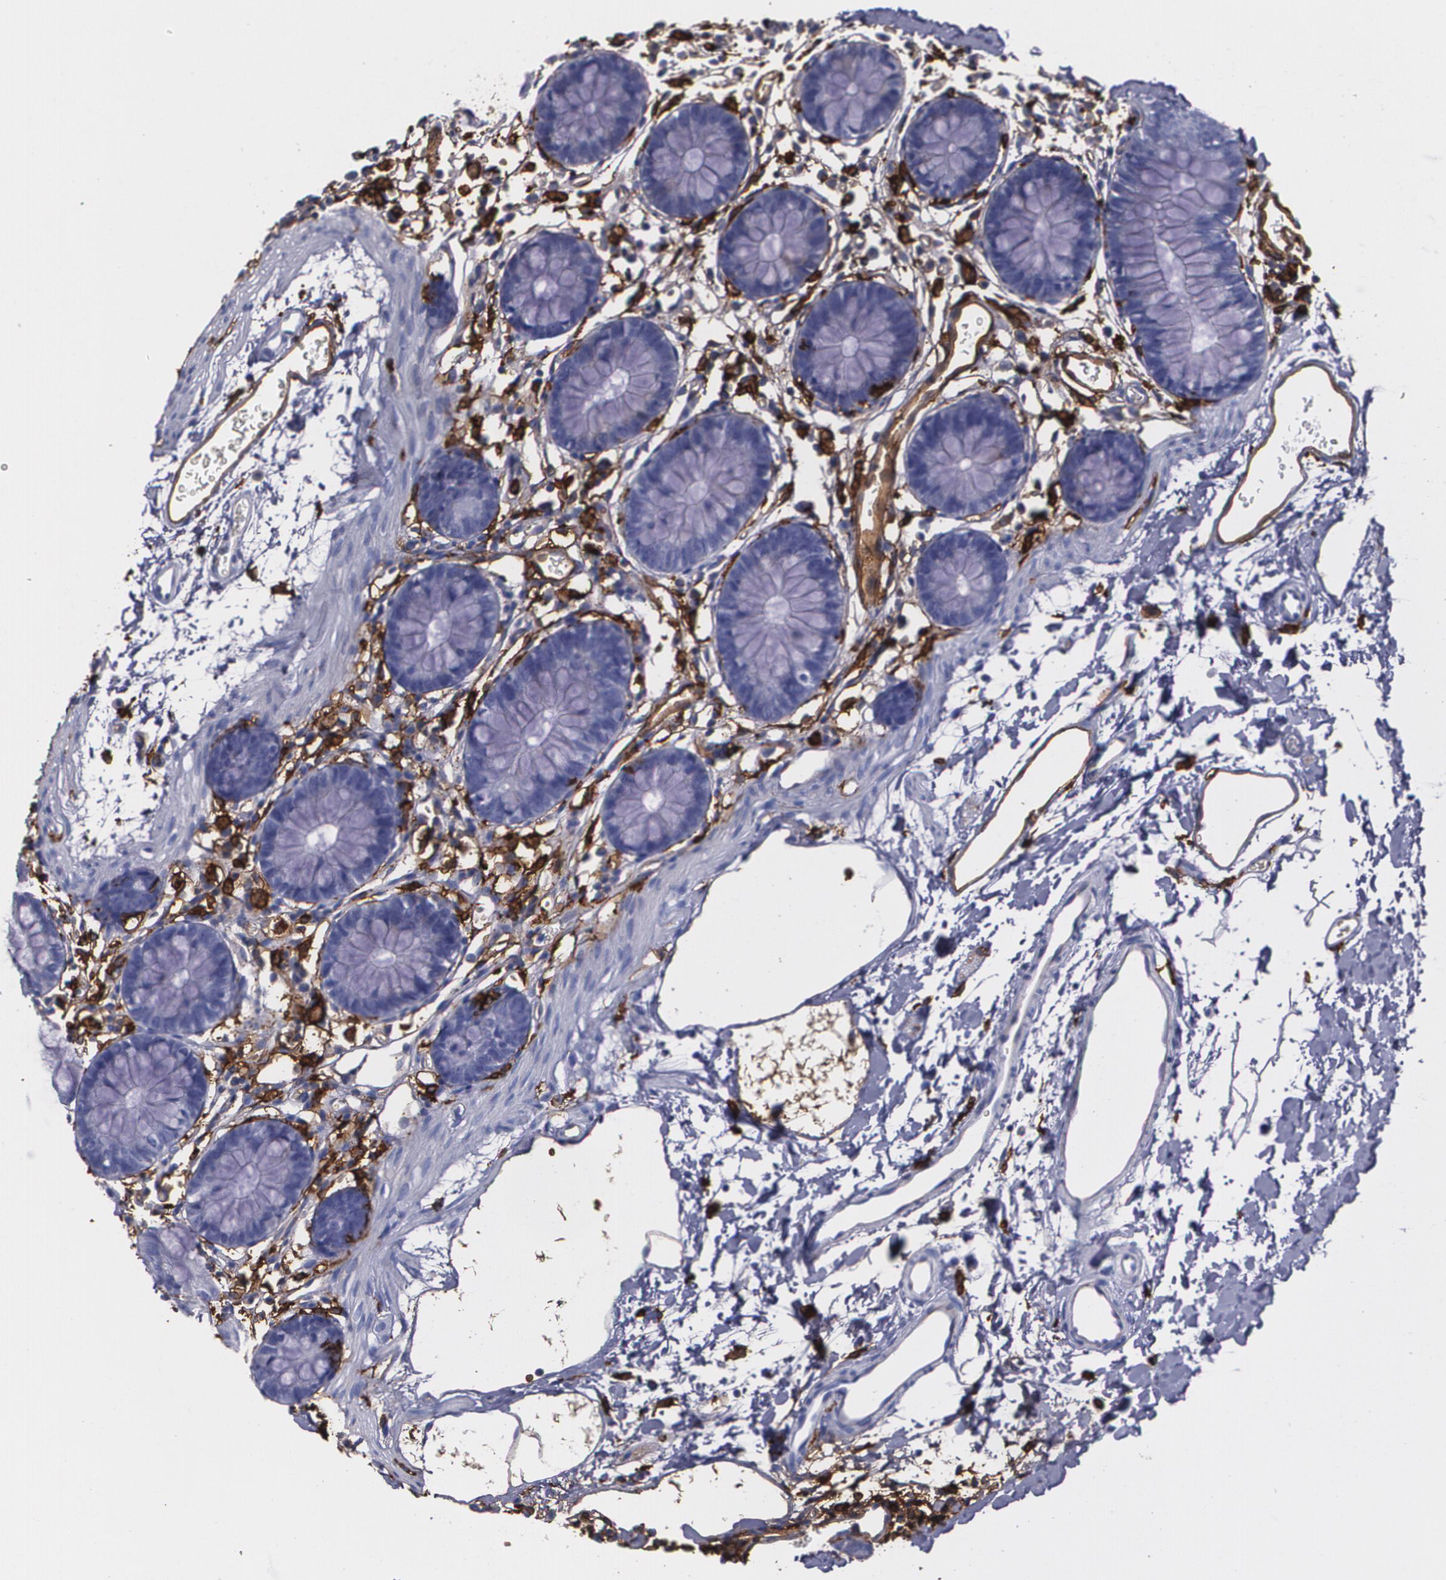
{"staining": {"intensity": "strong", "quantity": "<25%", "location": "cytoplasmic/membranous"}, "tissue": "colon", "cell_type": "Endothelial cells", "image_type": "normal", "snomed": [{"axis": "morphology", "description": "Normal tissue, NOS"}, {"axis": "topography", "description": "Colon"}], "caption": "Immunohistochemical staining of benign colon demonstrates strong cytoplasmic/membranous protein expression in approximately <25% of endothelial cells.", "gene": "HLA", "patient": {"sex": "male", "age": 14}}